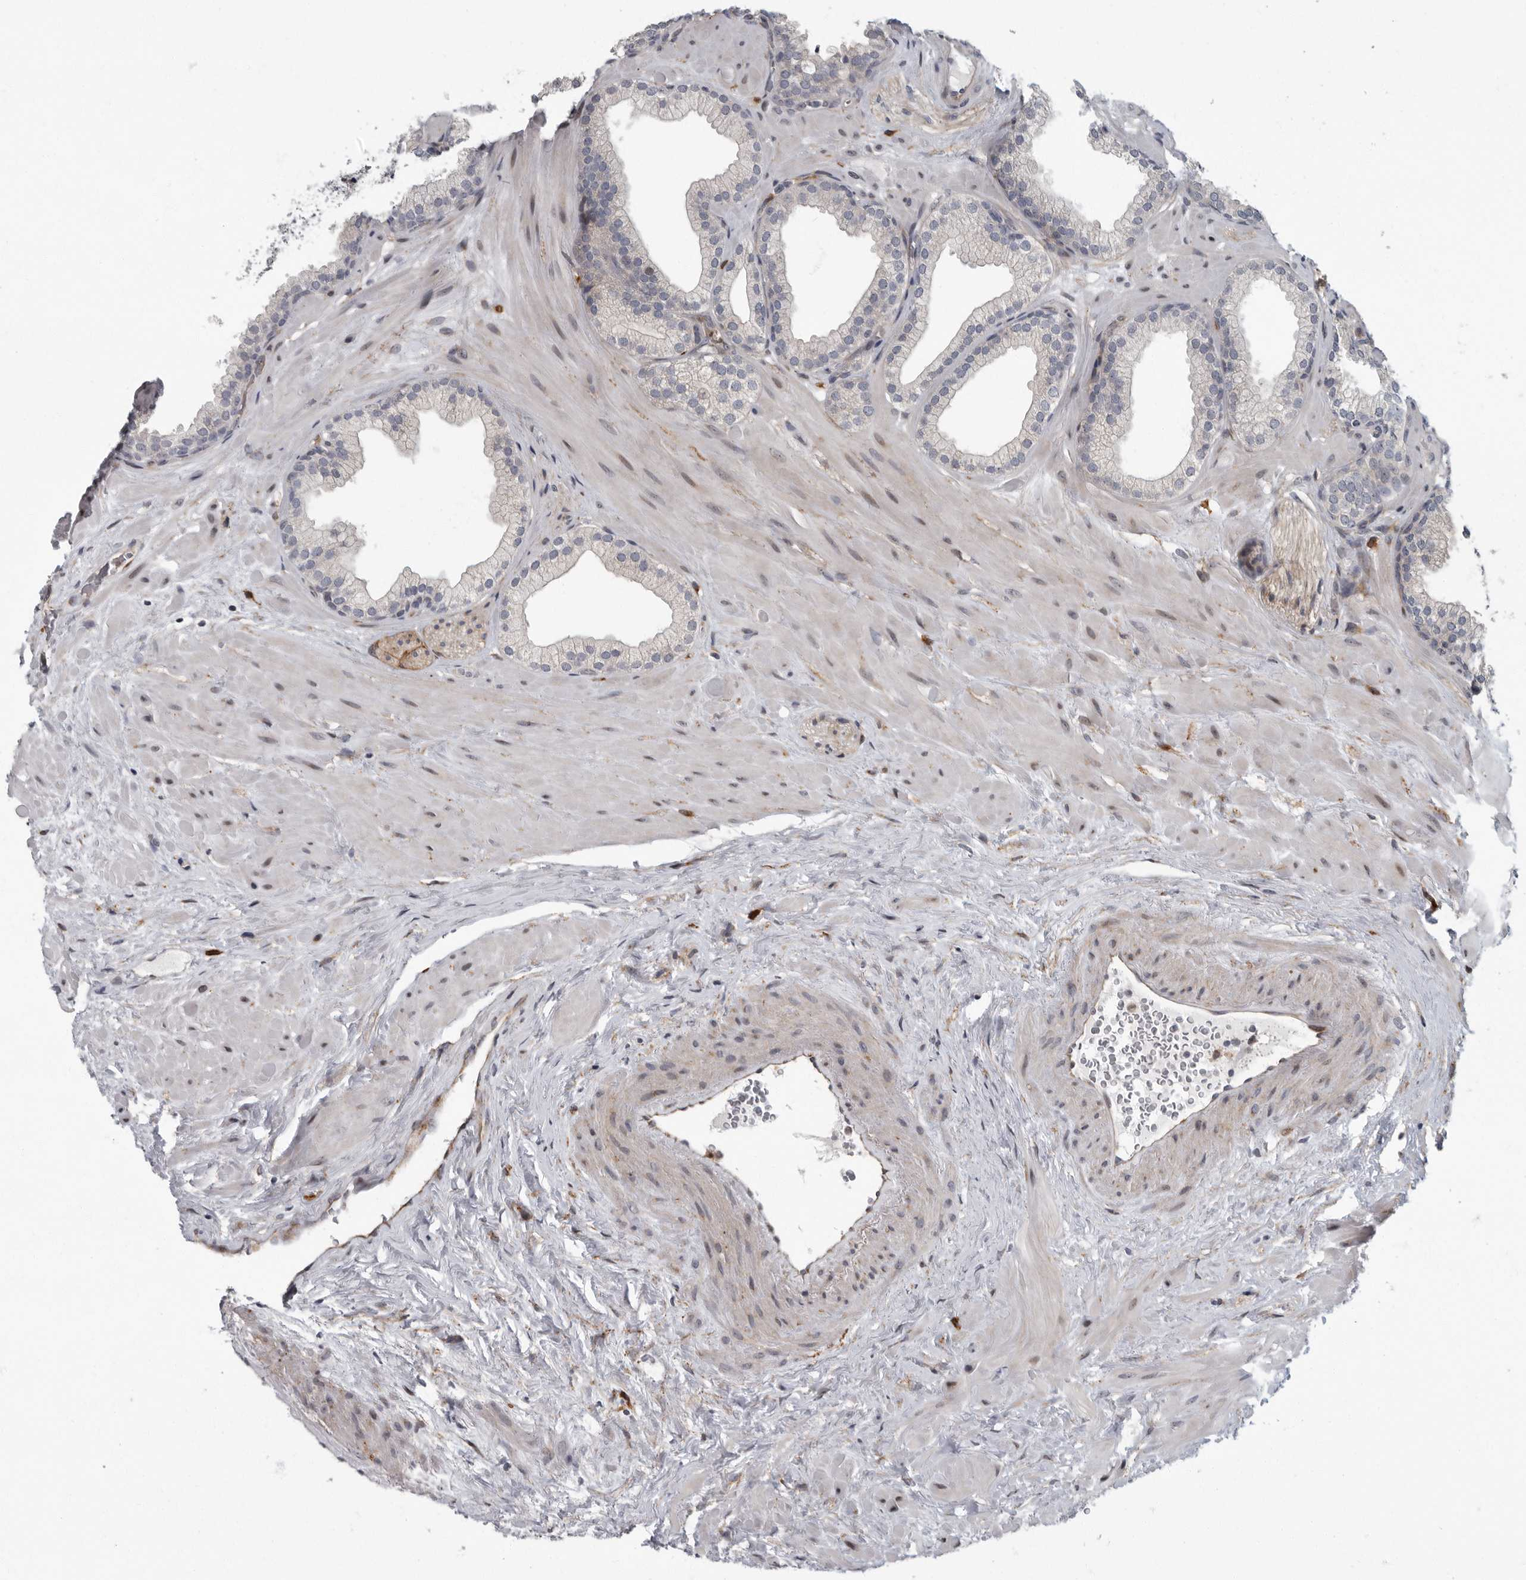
{"staining": {"intensity": "negative", "quantity": "none", "location": "none"}, "tissue": "prostate", "cell_type": "Glandular cells", "image_type": "normal", "snomed": [{"axis": "morphology", "description": "Normal tissue, NOS"}, {"axis": "morphology", "description": "Urothelial carcinoma, Low grade"}, {"axis": "topography", "description": "Urinary bladder"}, {"axis": "topography", "description": "Prostate"}], "caption": "Immunohistochemistry of benign prostate reveals no staining in glandular cells.", "gene": "PDCD11", "patient": {"sex": "male", "age": 60}}